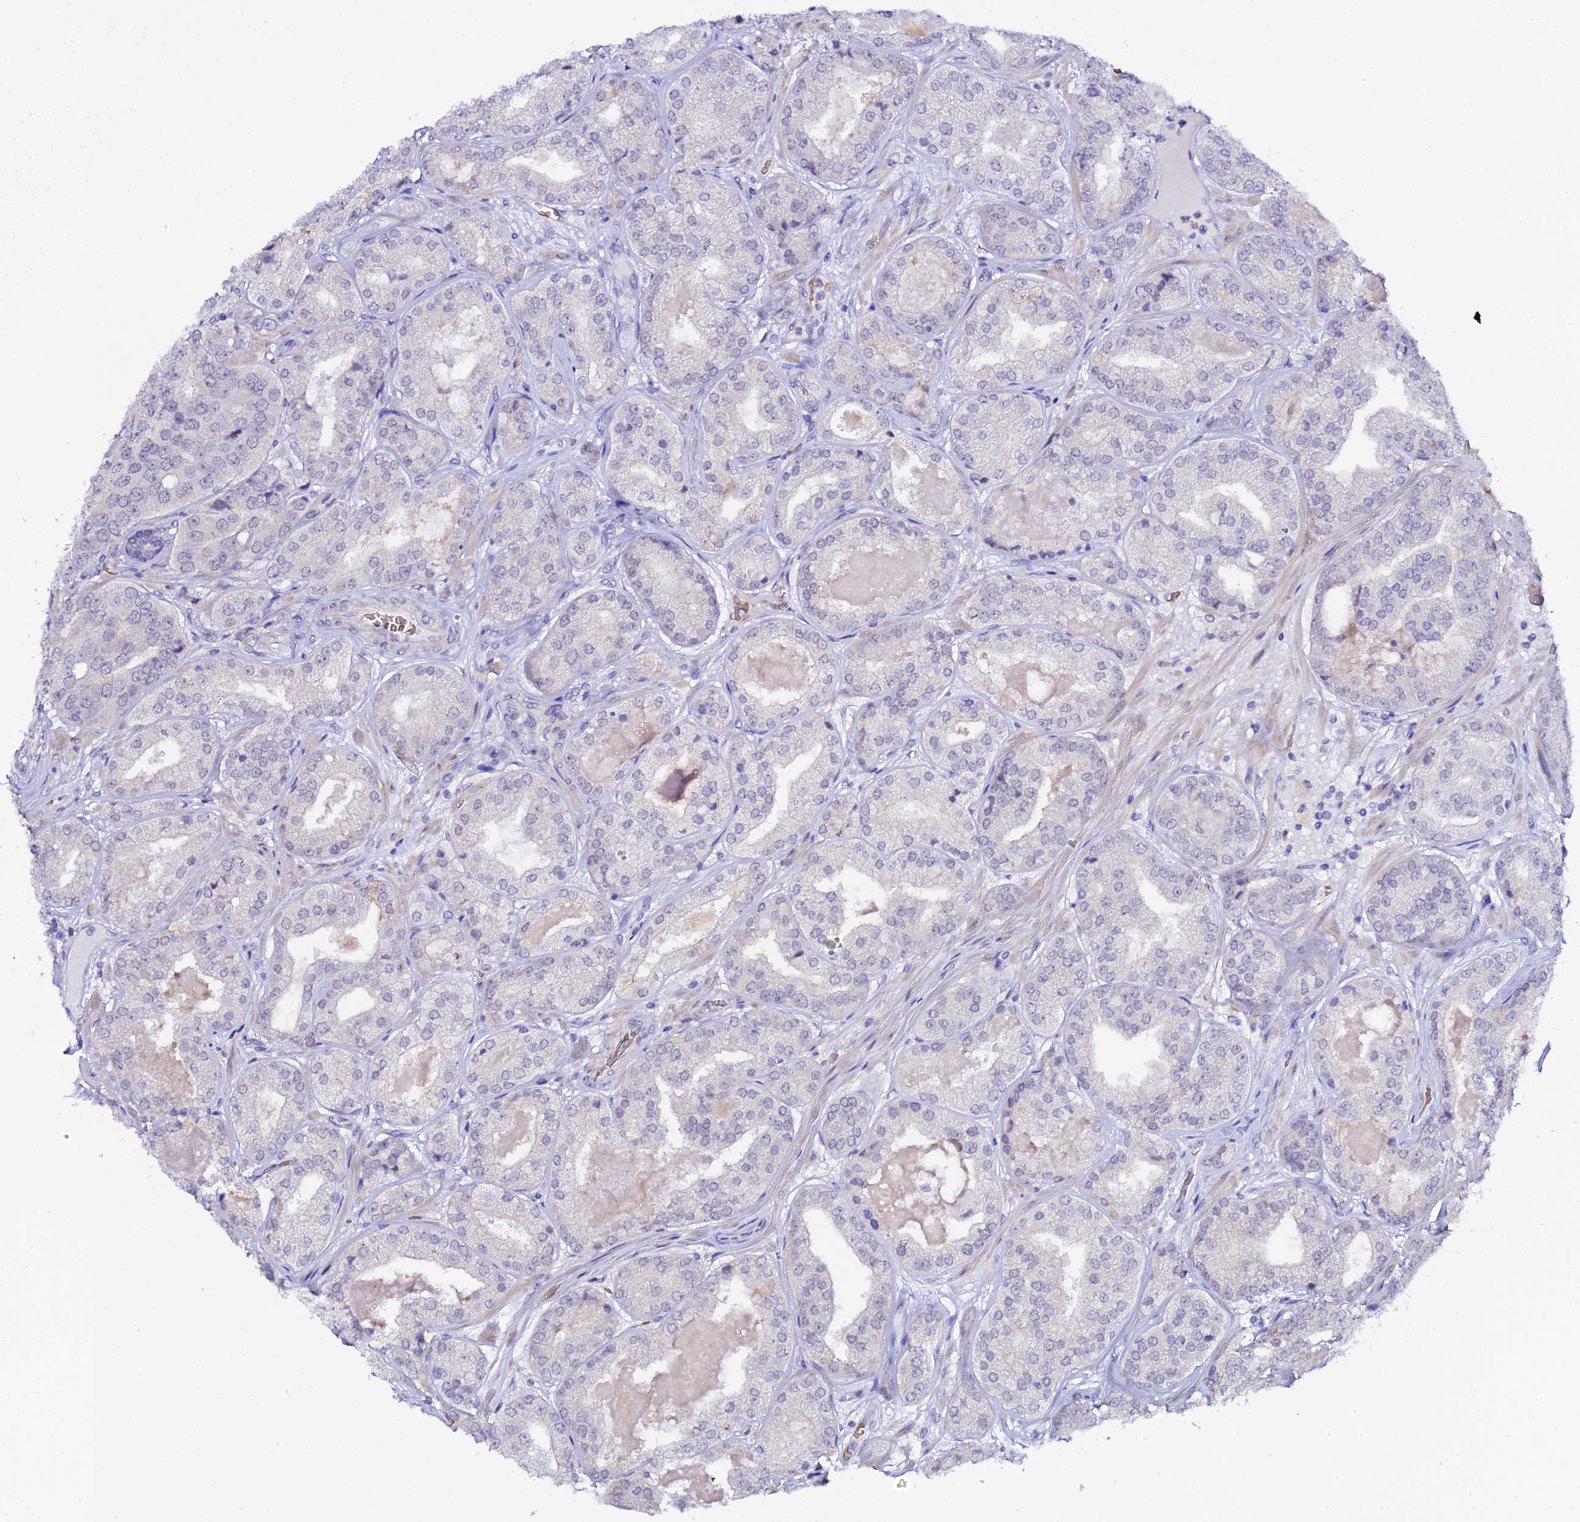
{"staining": {"intensity": "negative", "quantity": "none", "location": "none"}, "tissue": "prostate cancer", "cell_type": "Tumor cells", "image_type": "cancer", "snomed": [{"axis": "morphology", "description": "Adenocarcinoma, High grade"}, {"axis": "topography", "description": "Prostate"}], "caption": "This is an IHC image of prostate cancer (adenocarcinoma (high-grade)). There is no expression in tumor cells.", "gene": "CFAP45", "patient": {"sex": "male", "age": 63}}